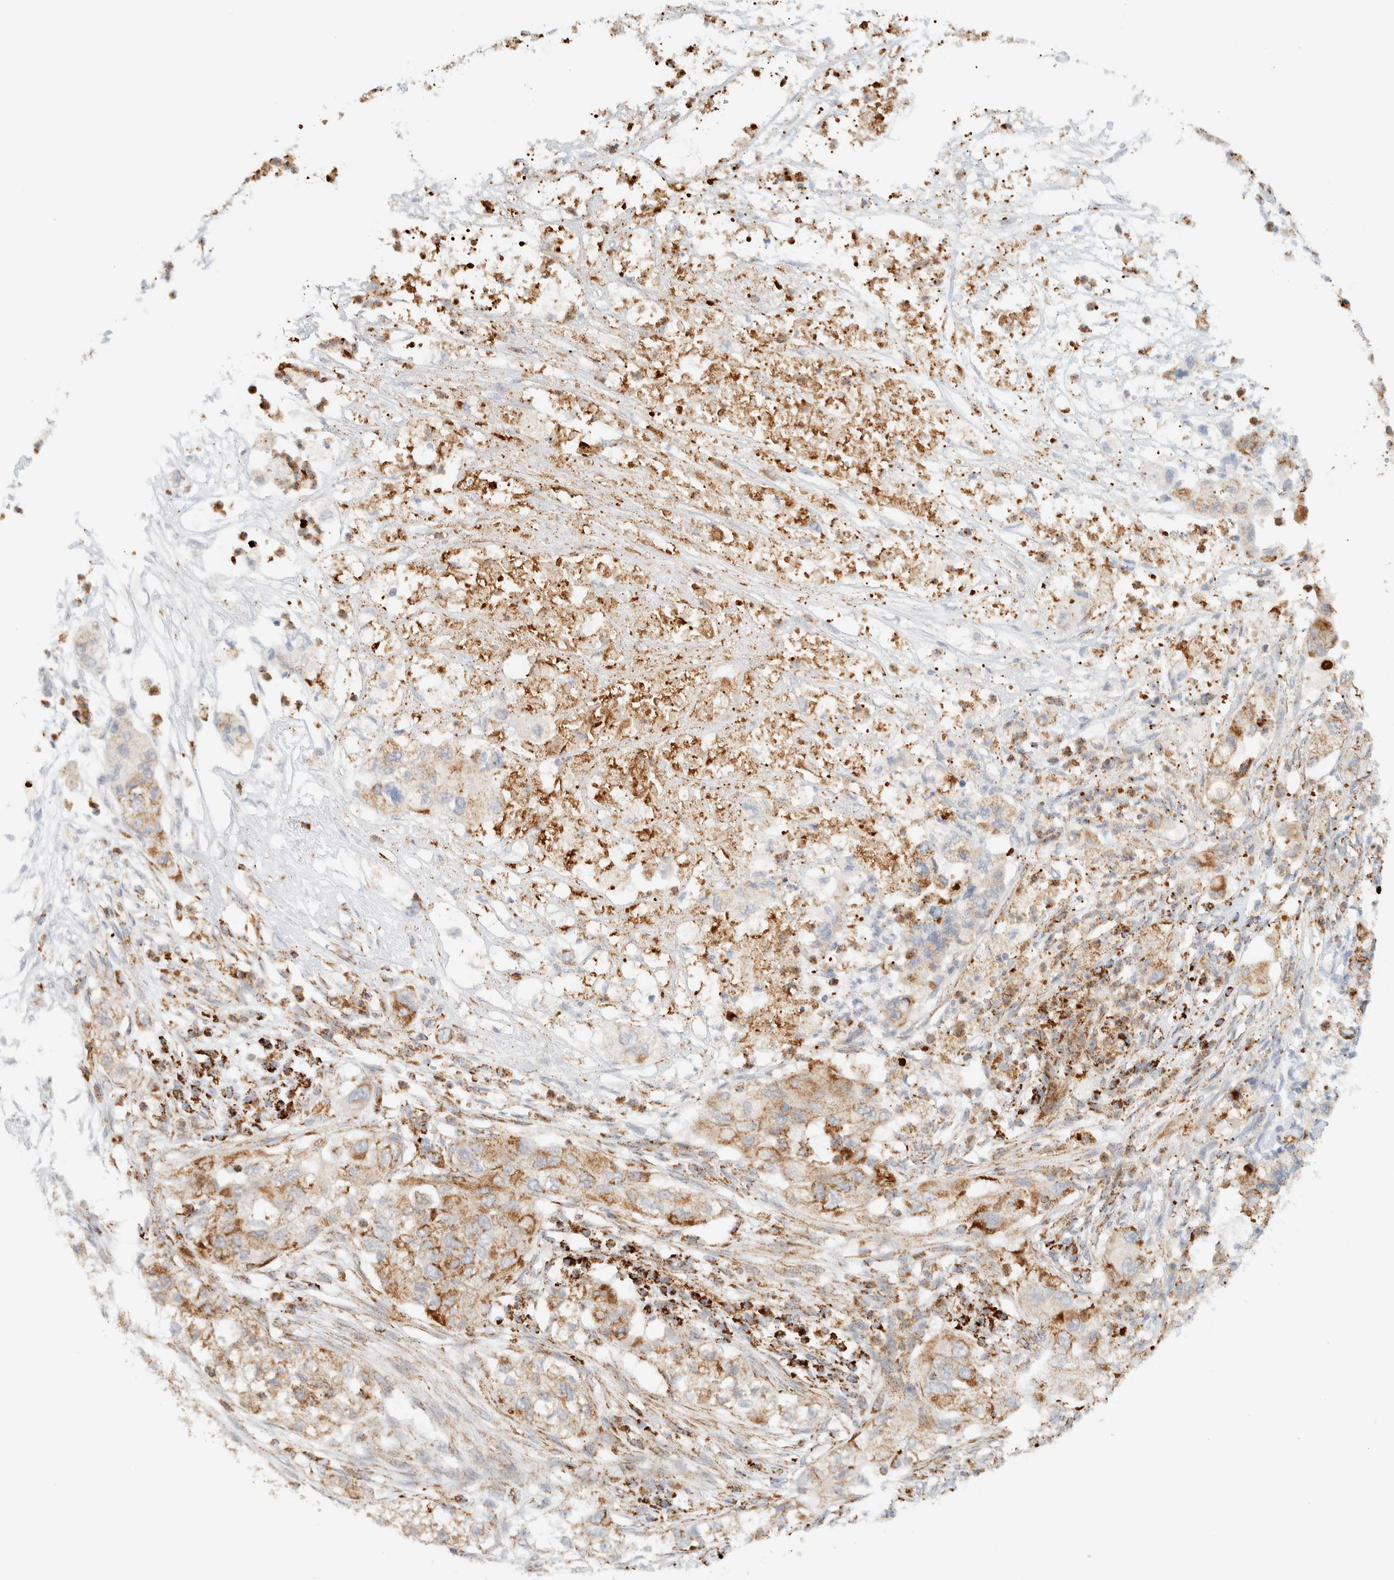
{"staining": {"intensity": "moderate", "quantity": ">75%", "location": "cytoplasmic/membranous"}, "tissue": "pancreatic cancer", "cell_type": "Tumor cells", "image_type": "cancer", "snomed": [{"axis": "morphology", "description": "Adenocarcinoma, NOS"}, {"axis": "topography", "description": "Pancreas"}], "caption": "IHC (DAB (3,3'-diaminobenzidine)) staining of adenocarcinoma (pancreatic) reveals moderate cytoplasmic/membranous protein expression in about >75% of tumor cells.", "gene": "KIFAP3", "patient": {"sex": "female", "age": 78}}